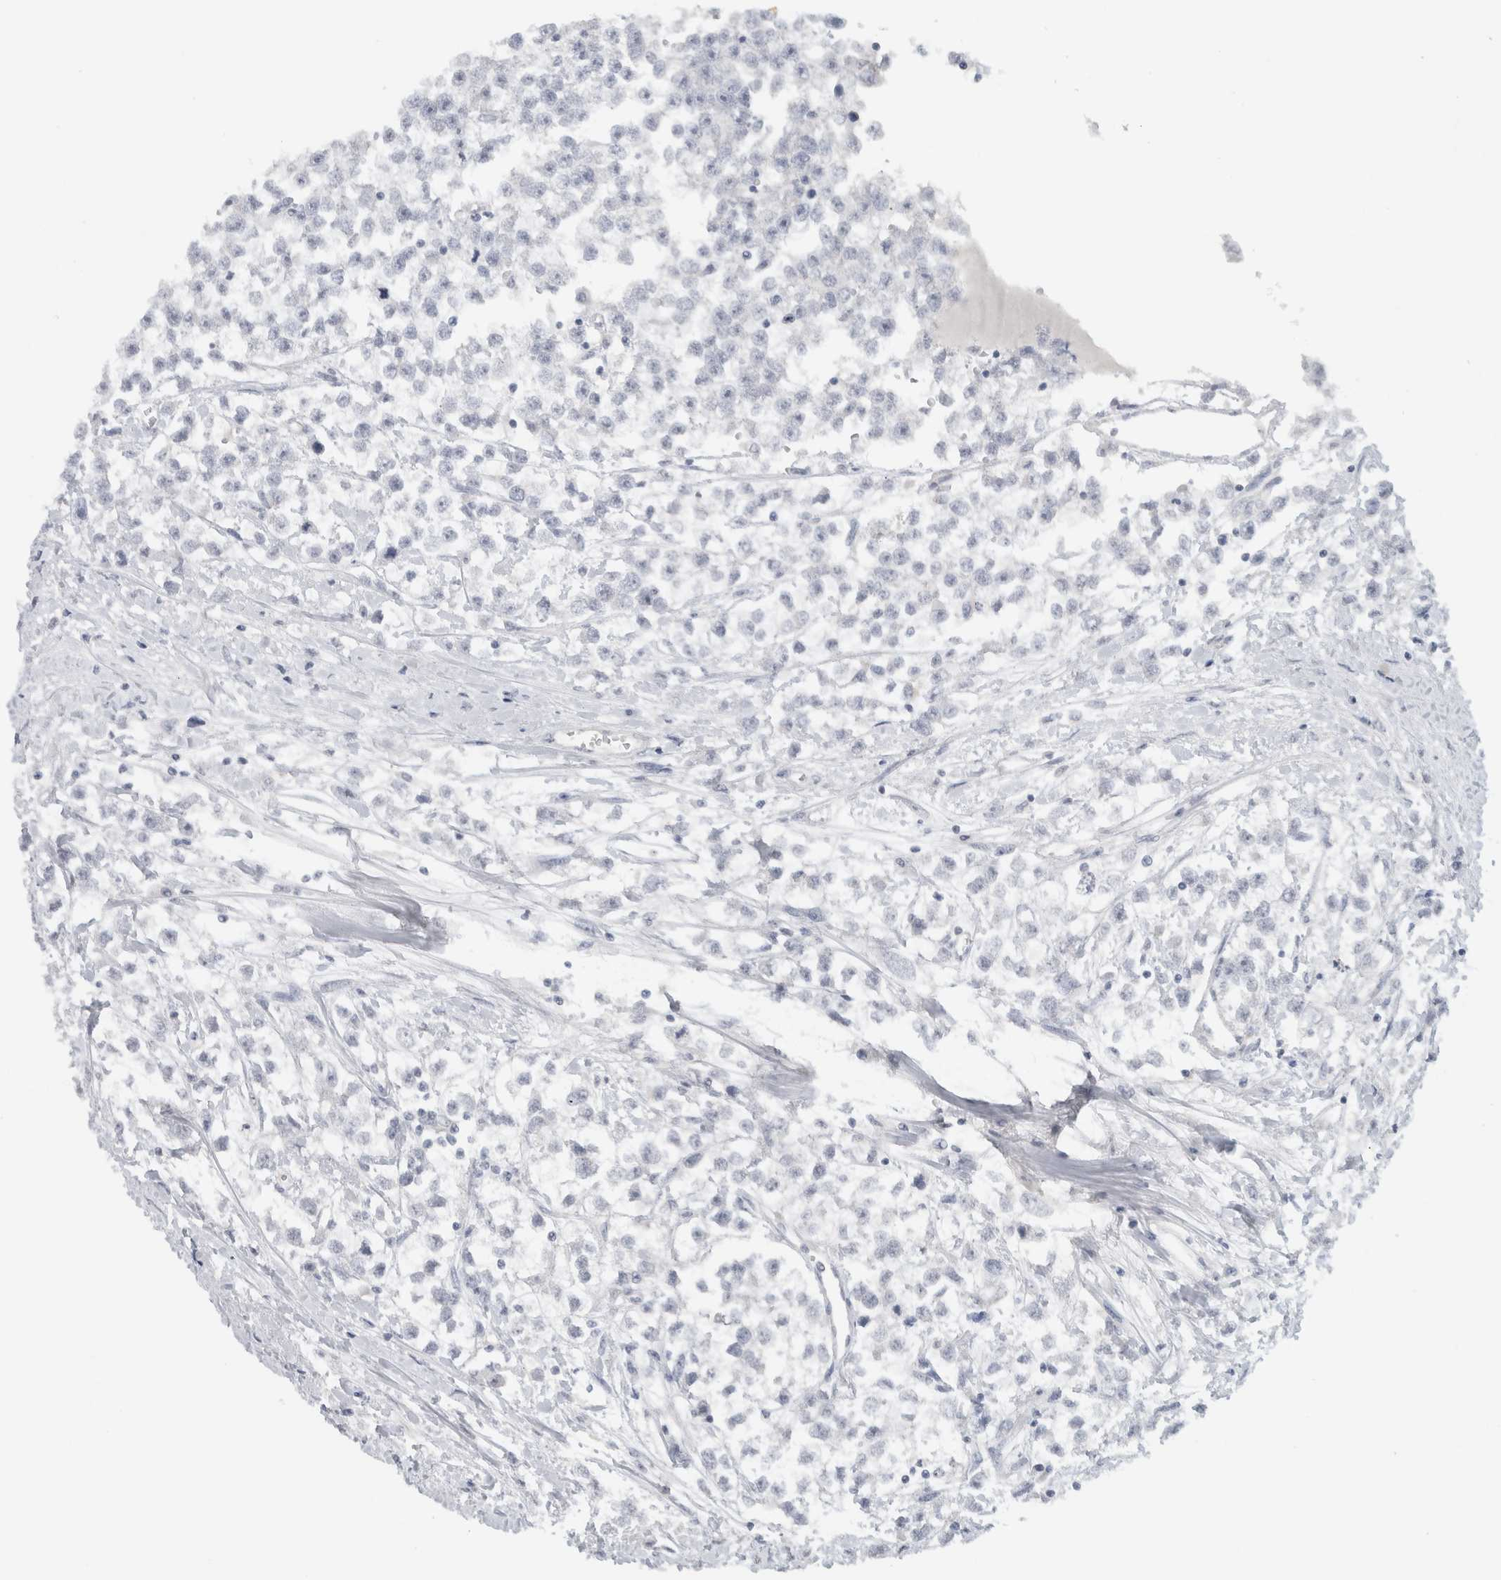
{"staining": {"intensity": "negative", "quantity": "none", "location": "none"}, "tissue": "testis cancer", "cell_type": "Tumor cells", "image_type": "cancer", "snomed": [{"axis": "morphology", "description": "Seminoma, NOS"}, {"axis": "morphology", "description": "Carcinoma, Embryonal, NOS"}, {"axis": "topography", "description": "Testis"}], "caption": "Tumor cells are negative for brown protein staining in embryonal carcinoma (testis).", "gene": "FMR1NB", "patient": {"sex": "male", "age": 51}}